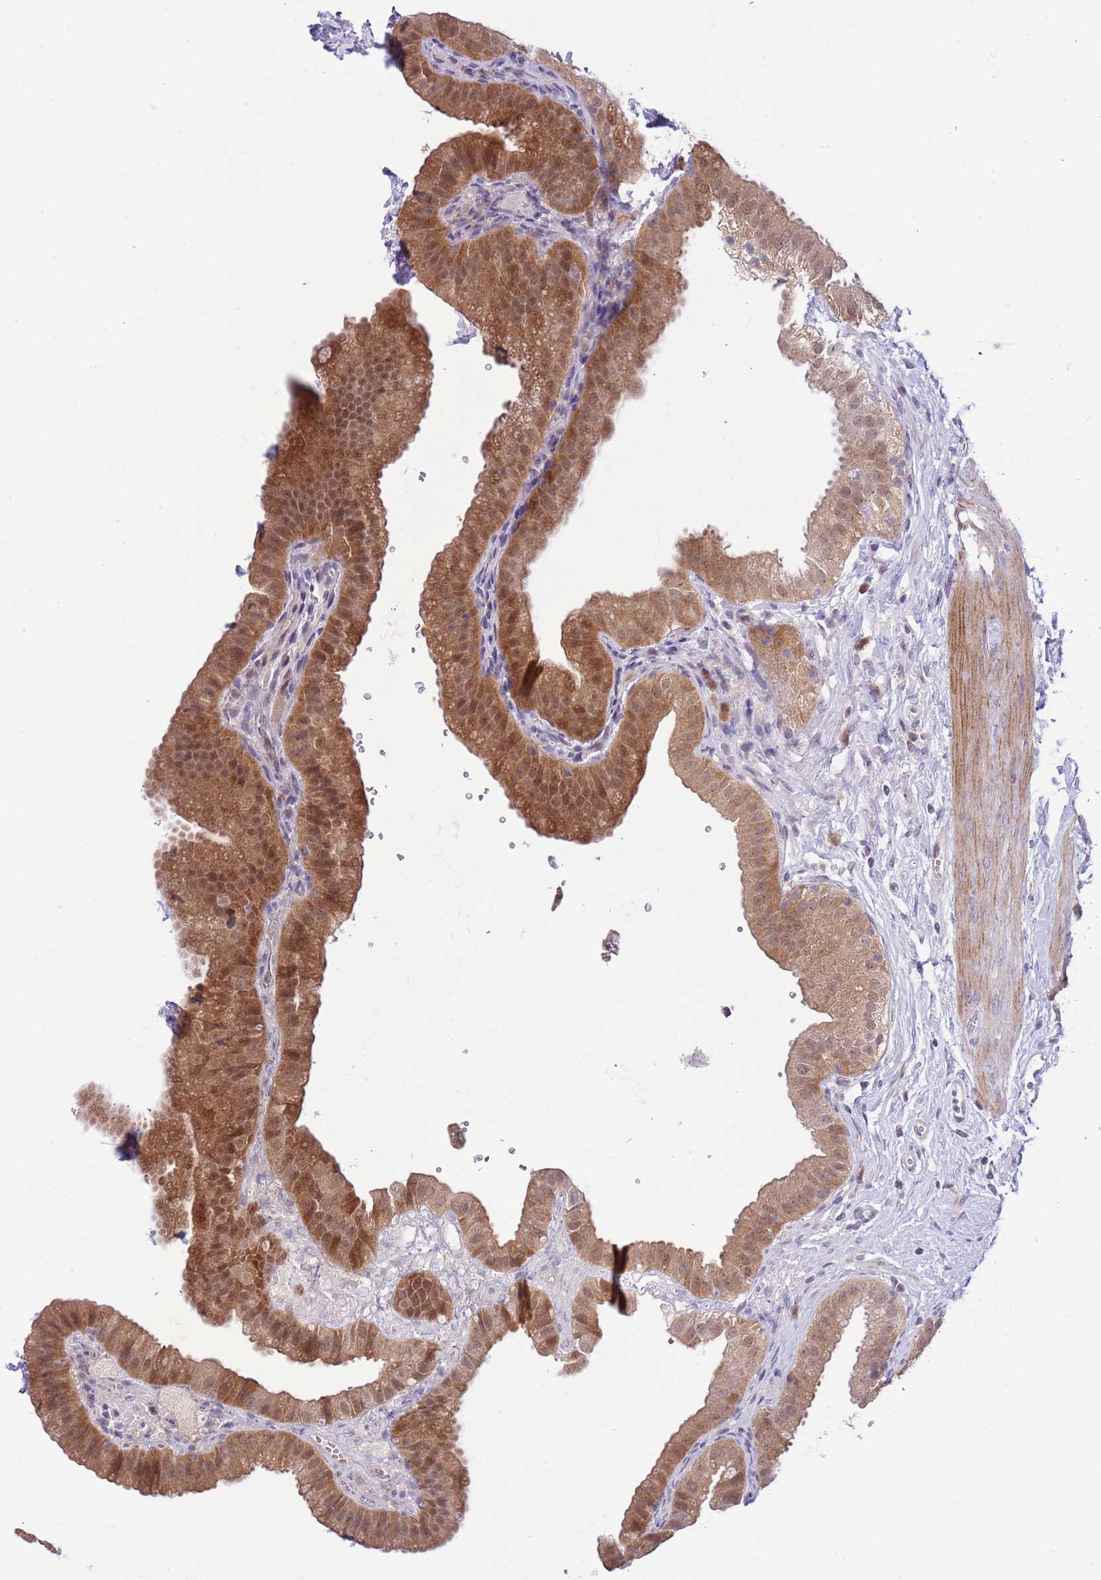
{"staining": {"intensity": "moderate", "quantity": ">75%", "location": "cytoplasmic/membranous,nuclear"}, "tissue": "gallbladder", "cell_type": "Glandular cells", "image_type": "normal", "snomed": [{"axis": "morphology", "description": "Normal tissue, NOS"}, {"axis": "topography", "description": "Gallbladder"}], "caption": "High-magnification brightfield microscopy of benign gallbladder stained with DAB (brown) and counterstained with hematoxylin (blue). glandular cells exhibit moderate cytoplasmic/membranous,nuclear staining is identified in approximately>75% of cells. (brown staining indicates protein expression, while blue staining denotes nuclei).", "gene": "GALK2", "patient": {"sex": "female", "age": 61}}